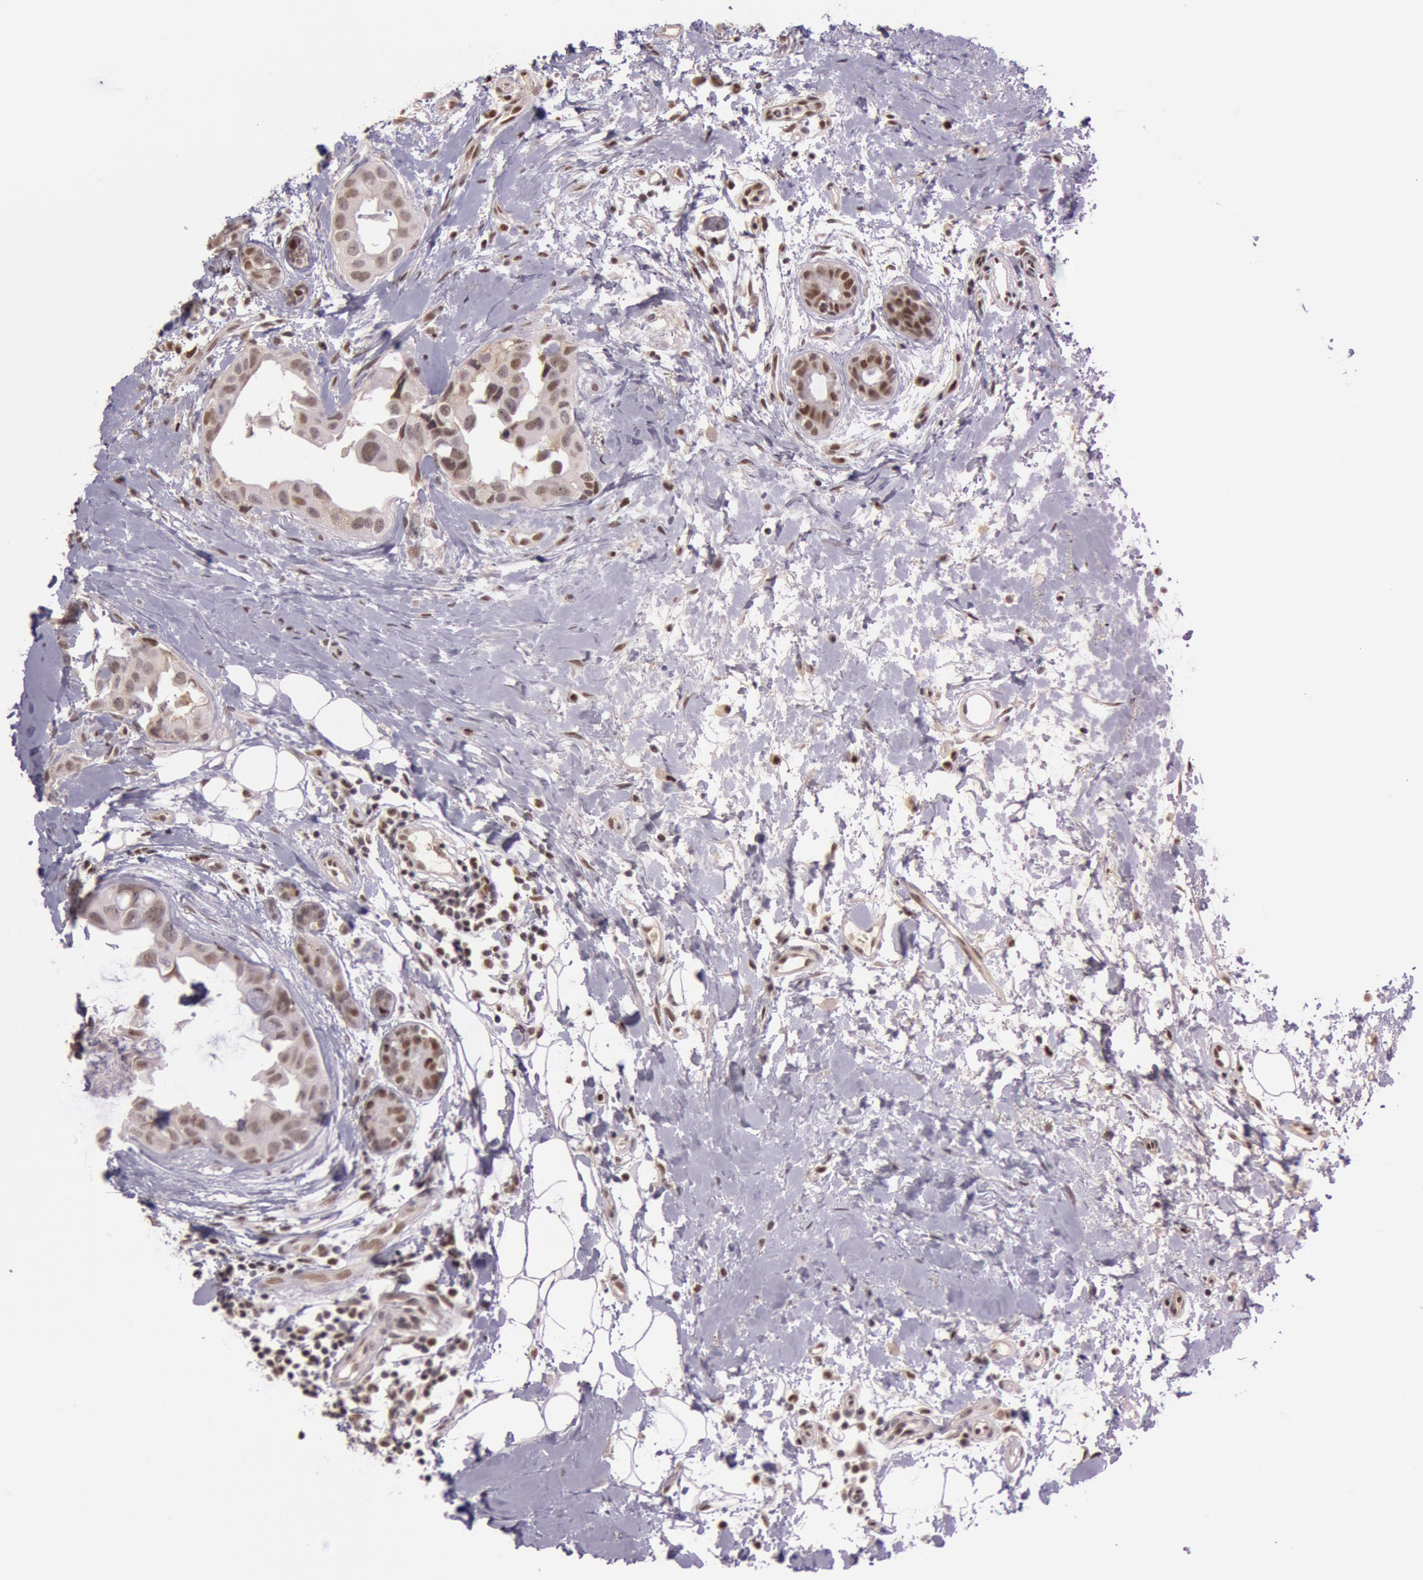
{"staining": {"intensity": "moderate", "quantity": "25%-75%", "location": "nuclear"}, "tissue": "breast cancer", "cell_type": "Tumor cells", "image_type": "cancer", "snomed": [{"axis": "morphology", "description": "Duct carcinoma"}, {"axis": "topography", "description": "Breast"}], "caption": "Immunohistochemical staining of human infiltrating ductal carcinoma (breast) demonstrates medium levels of moderate nuclear protein positivity in about 25%-75% of tumor cells.", "gene": "TASL", "patient": {"sex": "female", "age": 40}}